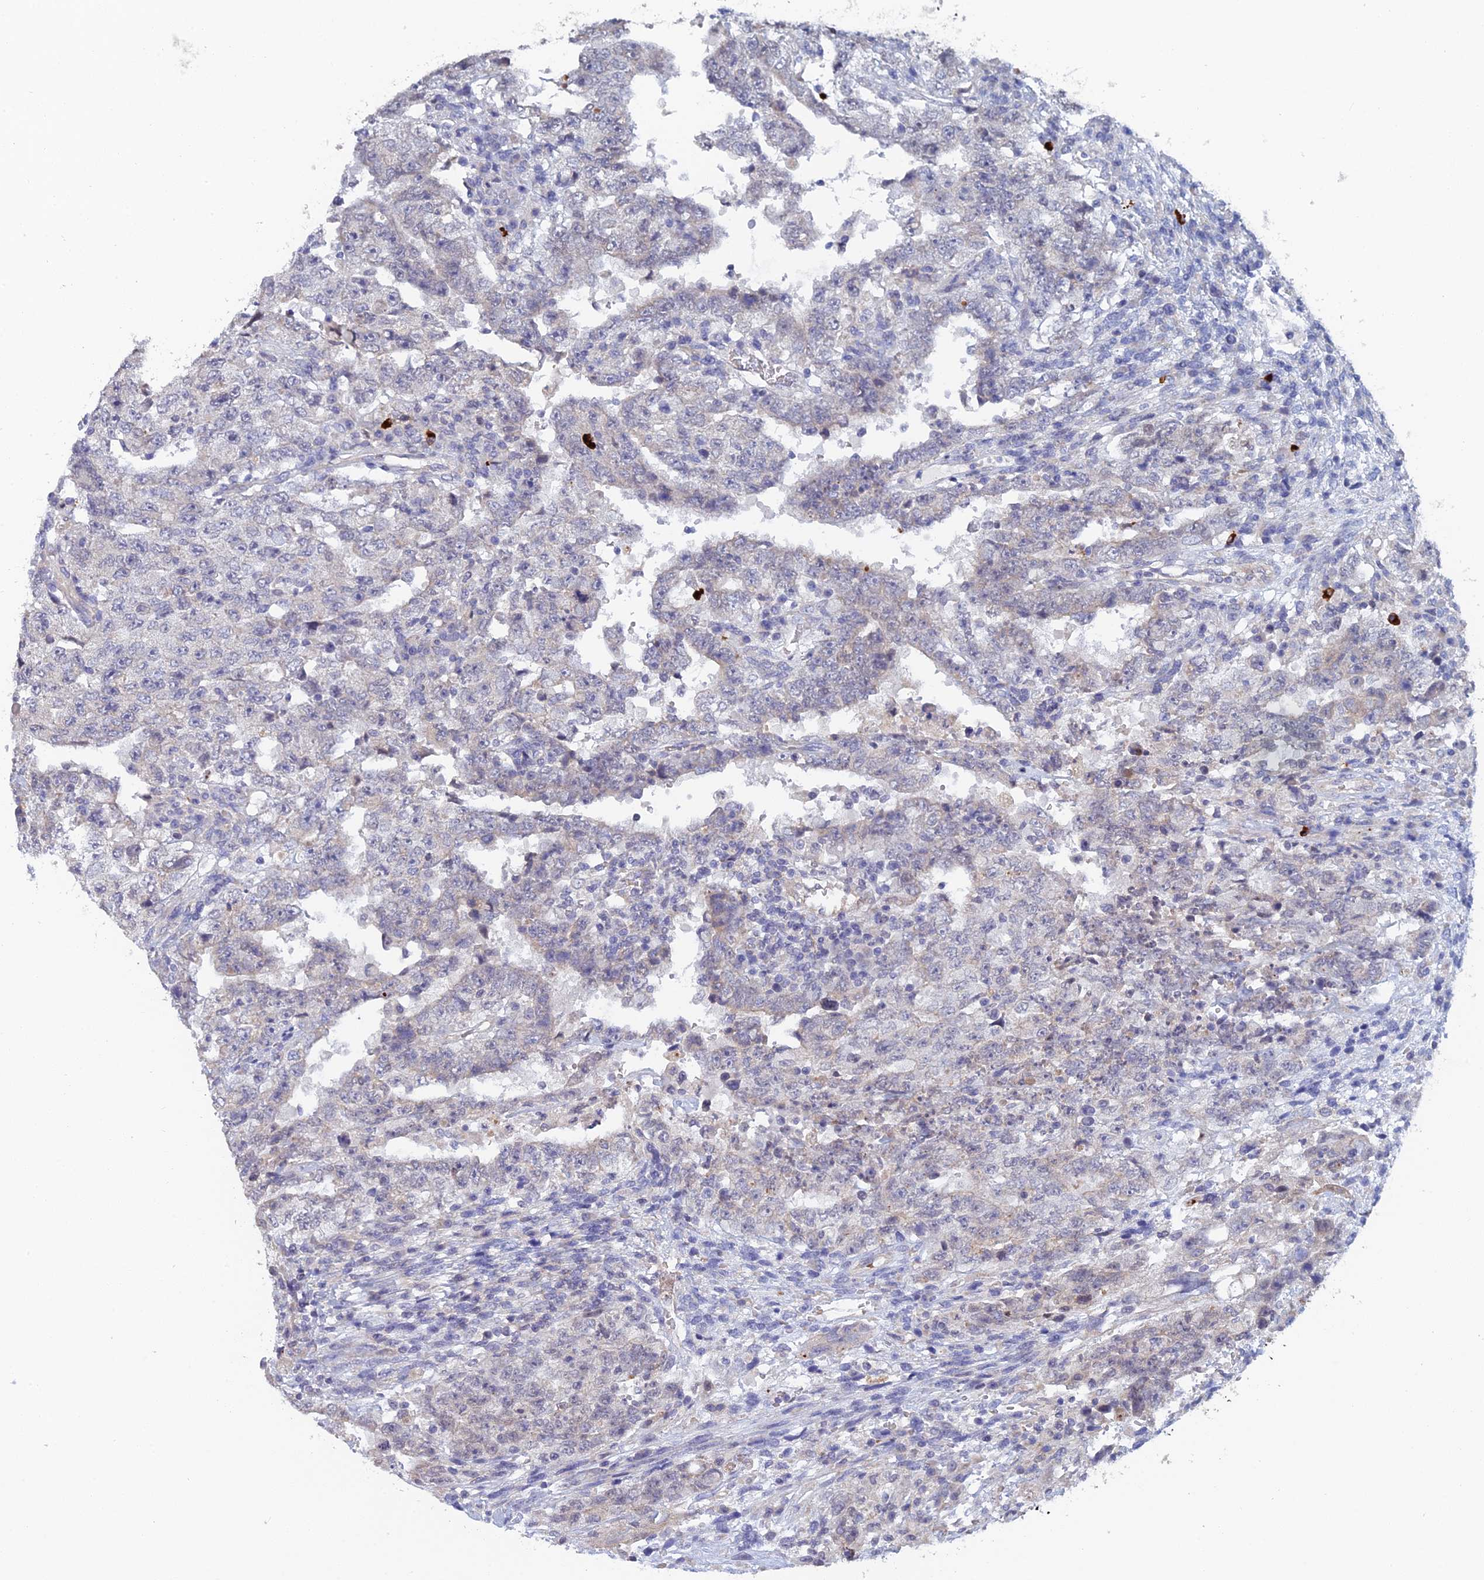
{"staining": {"intensity": "negative", "quantity": "none", "location": "none"}, "tissue": "testis cancer", "cell_type": "Tumor cells", "image_type": "cancer", "snomed": [{"axis": "morphology", "description": "Carcinoma, Embryonal, NOS"}, {"axis": "topography", "description": "Testis"}], "caption": "IHC of embryonal carcinoma (testis) demonstrates no expression in tumor cells.", "gene": "GIPC1", "patient": {"sex": "male", "age": 26}}